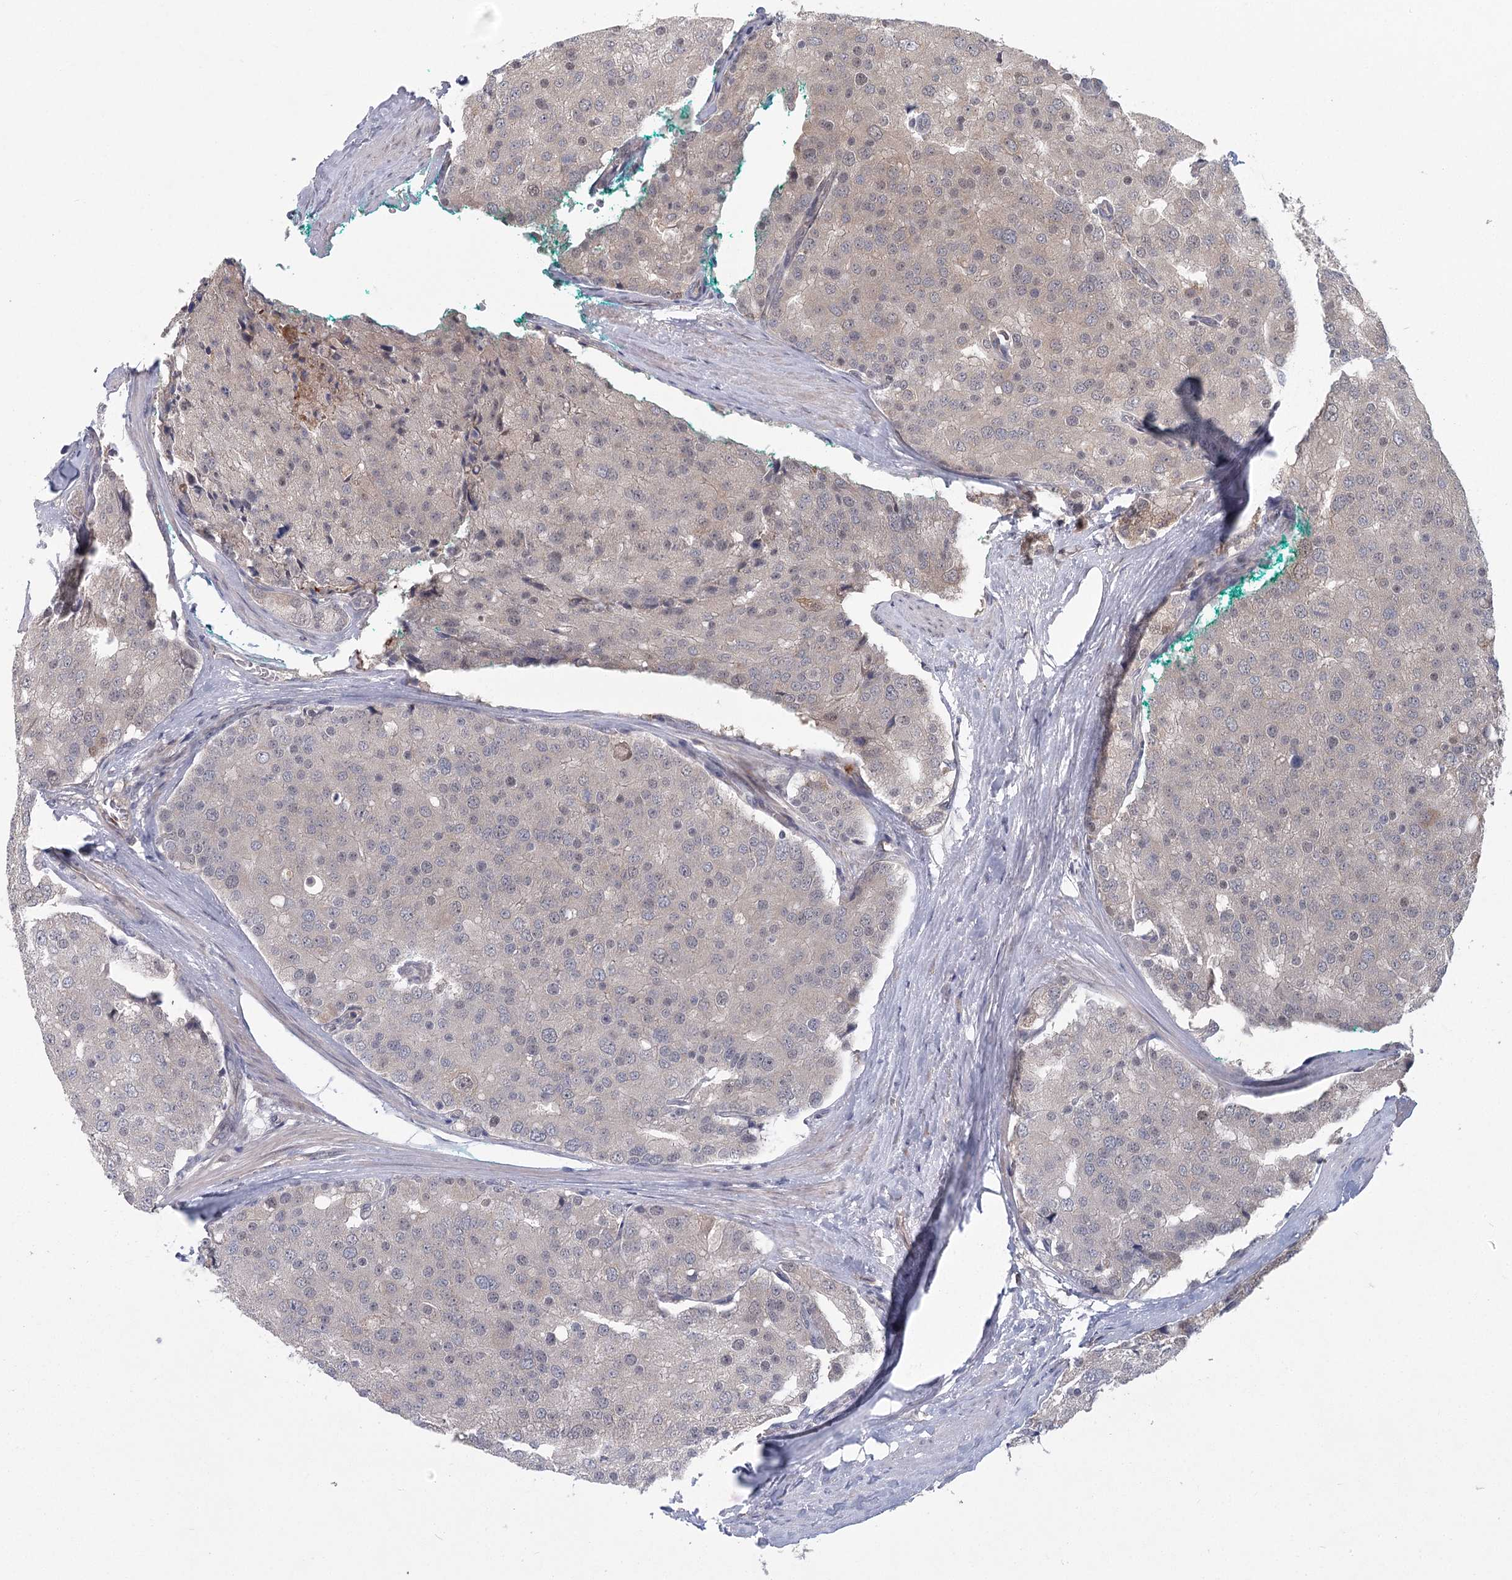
{"staining": {"intensity": "negative", "quantity": "none", "location": "none"}, "tissue": "prostate cancer", "cell_type": "Tumor cells", "image_type": "cancer", "snomed": [{"axis": "morphology", "description": "Adenocarcinoma, High grade"}, {"axis": "topography", "description": "Prostate"}], "caption": "Immunohistochemistry (IHC) histopathology image of prostate cancer stained for a protein (brown), which exhibits no expression in tumor cells. (Stains: DAB (3,3'-diaminobenzidine) immunohistochemistry (IHC) with hematoxylin counter stain, Microscopy: brightfield microscopy at high magnification).", "gene": "LRRC14B", "patient": {"sex": "male", "age": 50}}